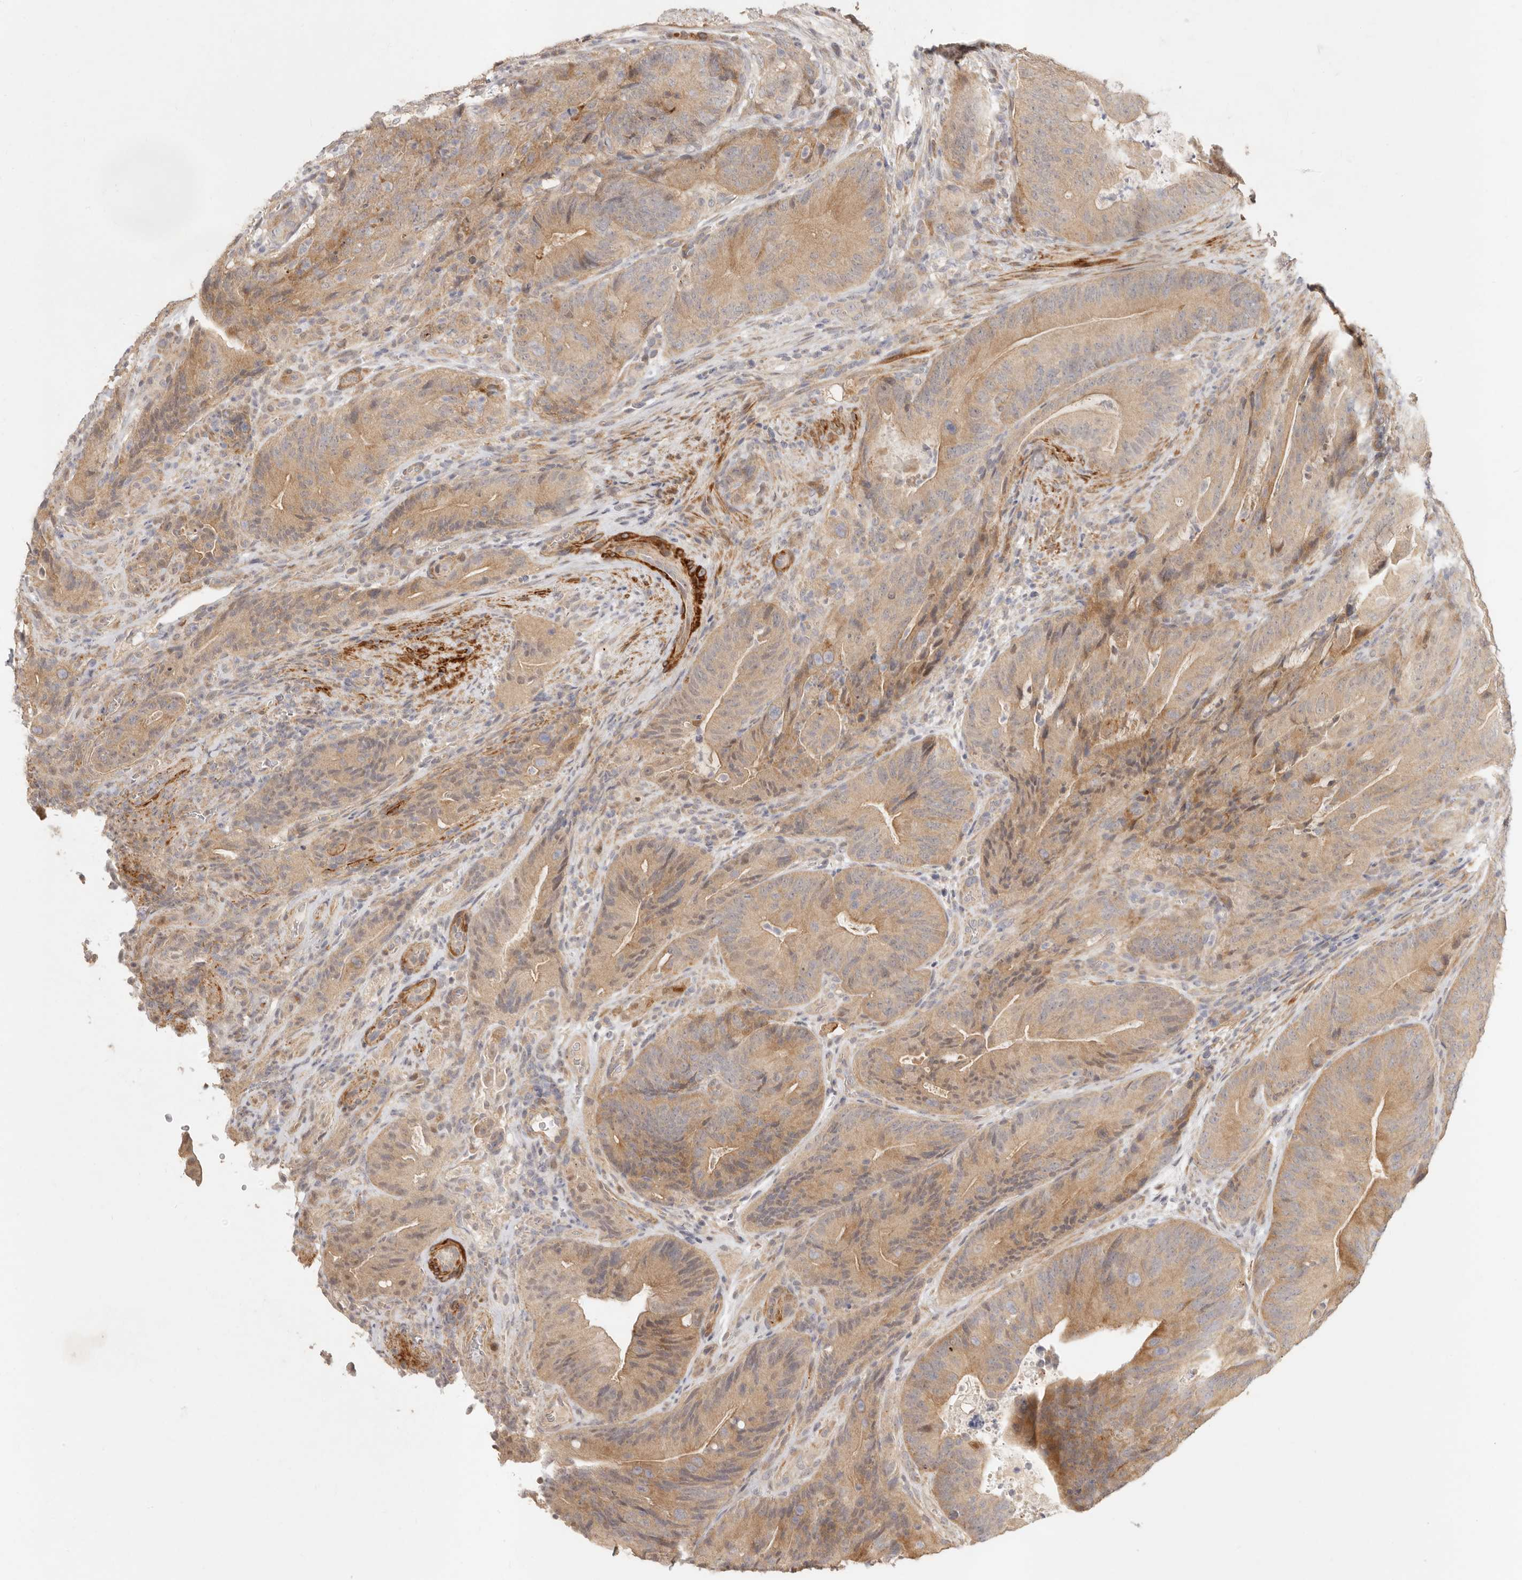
{"staining": {"intensity": "weak", "quantity": ">75%", "location": "cytoplasmic/membranous"}, "tissue": "colorectal cancer", "cell_type": "Tumor cells", "image_type": "cancer", "snomed": [{"axis": "morphology", "description": "Normal tissue, NOS"}, {"axis": "topography", "description": "Colon"}], "caption": "Colorectal cancer was stained to show a protein in brown. There is low levels of weak cytoplasmic/membranous positivity in about >75% of tumor cells. The protein is shown in brown color, while the nuclei are stained blue.", "gene": "VIPR1", "patient": {"sex": "female", "age": 82}}